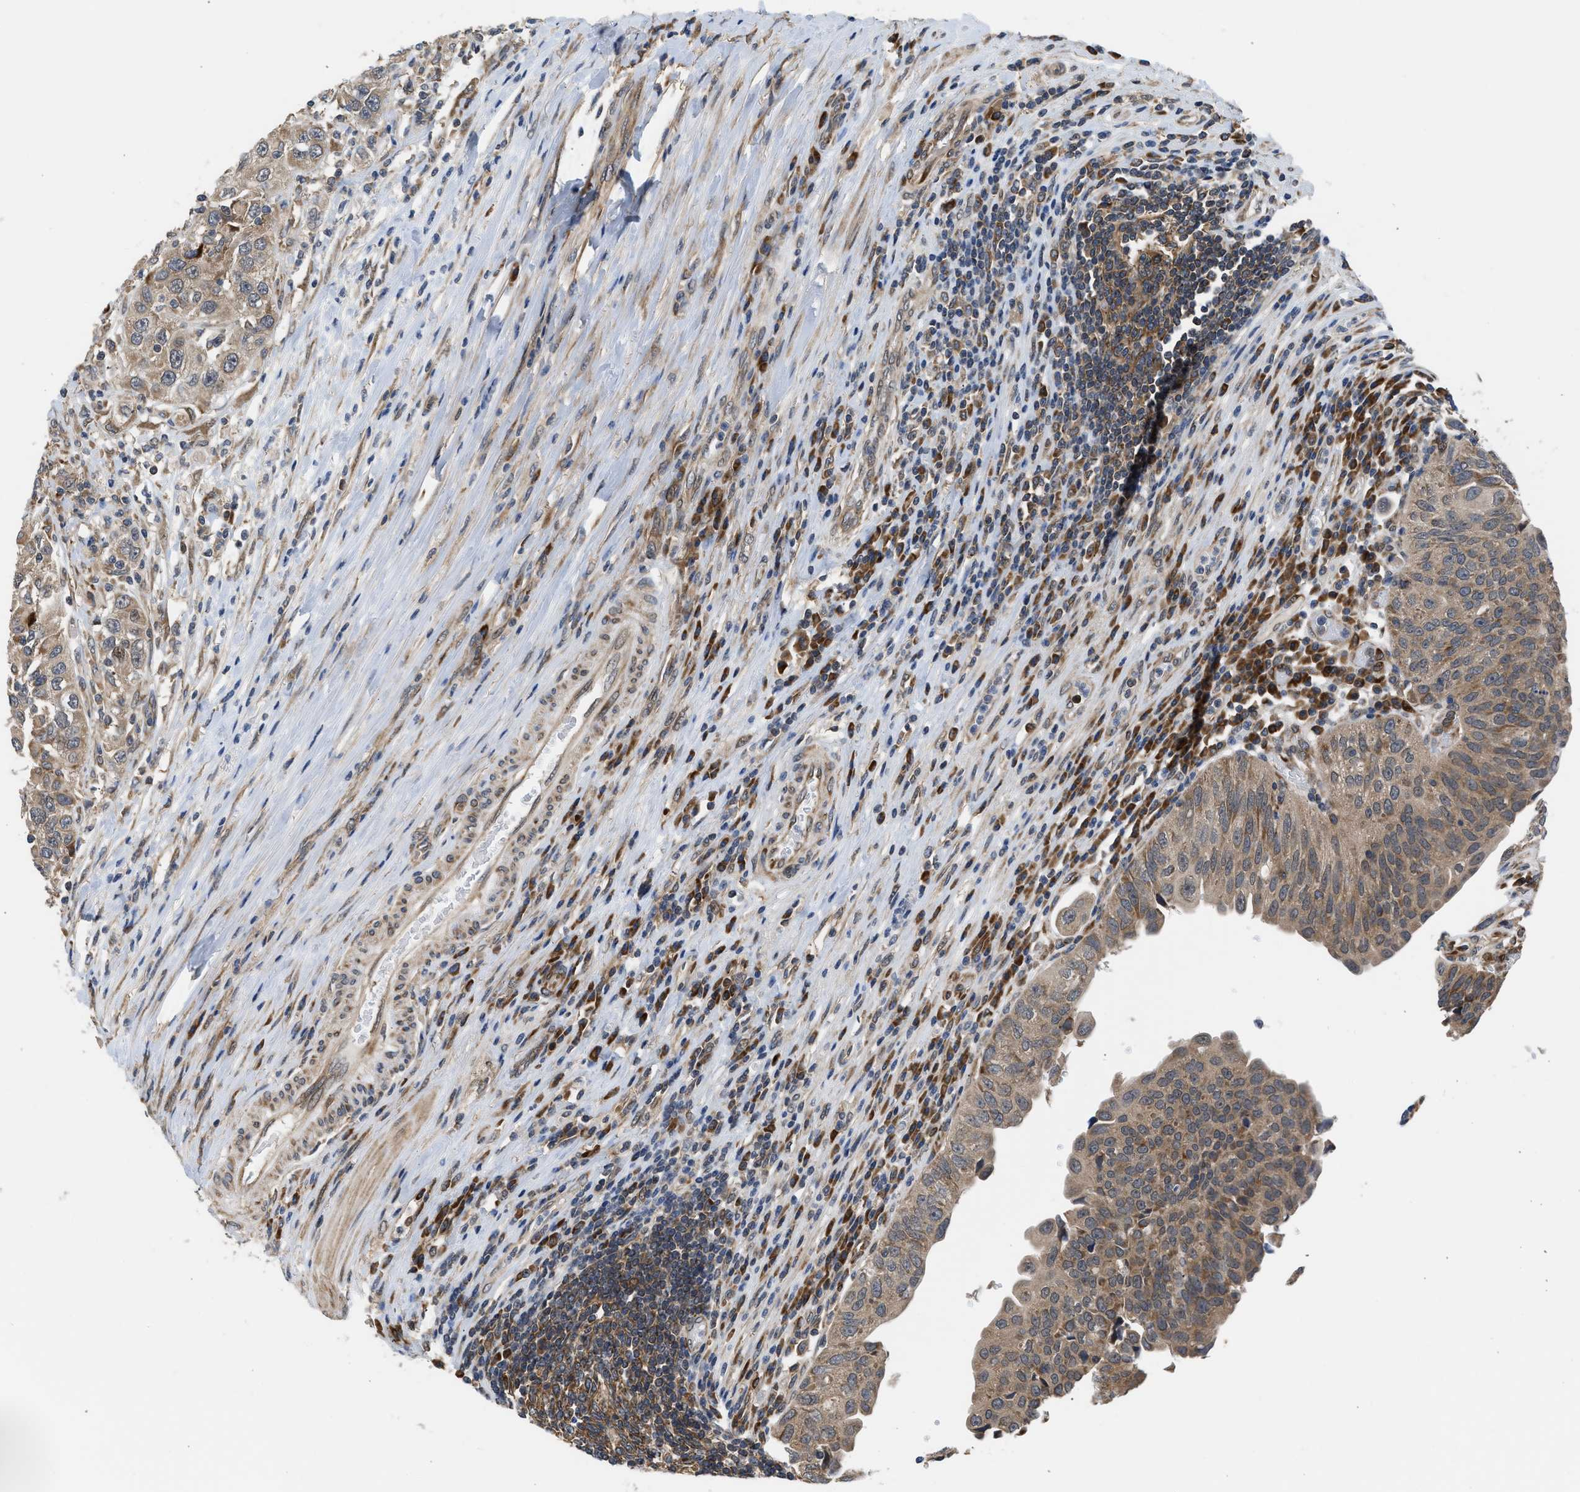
{"staining": {"intensity": "moderate", "quantity": ">75%", "location": "cytoplasmic/membranous"}, "tissue": "urothelial cancer", "cell_type": "Tumor cells", "image_type": "cancer", "snomed": [{"axis": "morphology", "description": "Urothelial carcinoma, High grade"}, {"axis": "topography", "description": "Urinary bladder"}], "caption": "Immunohistochemistry (IHC) micrograph of neoplastic tissue: human urothelial cancer stained using immunohistochemistry (IHC) demonstrates medium levels of moderate protein expression localized specifically in the cytoplasmic/membranous of tumor cells, appearing as a cytoplasmic/membranous brown color.", "gene": "POLG2", "patient": {"sex": "female", "age": 80}}